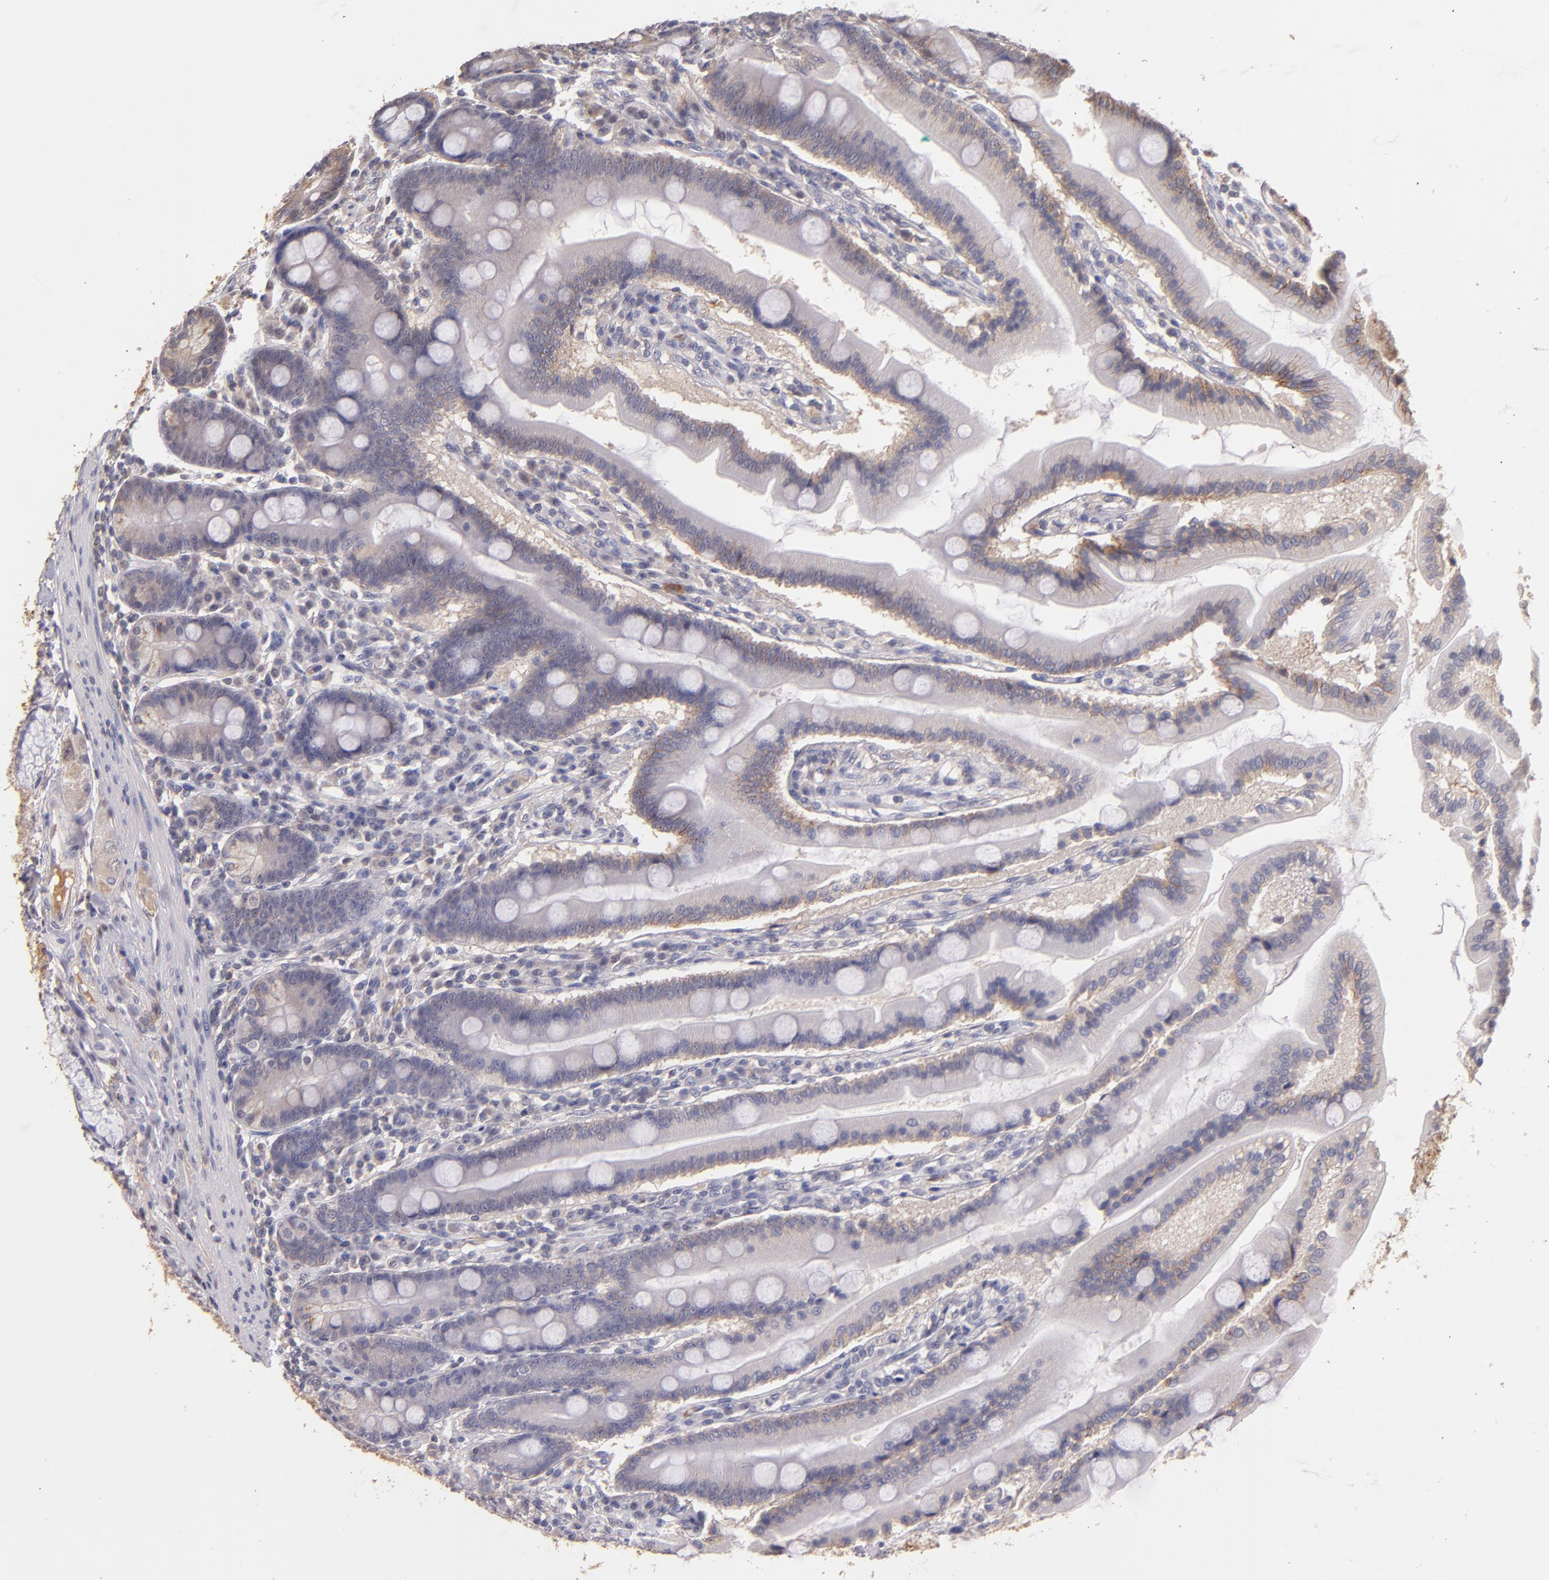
{"staining": {"intensity": "moderate", "quantity": ">75%", "location": "cytoplasmic/membranous"}, "tissue": "duodenum", "cell_type": "Glandular cells", "image_type": "normal", "snomed": [{"axis": "morphology", "description": "Normal tissue, NOS"}, {"axis": "topography", "description": "Duodenum"}], "caption": "Immunohistochemical staining of benign human duodenum reveals >75% levels of moderate cytoplasmic/membranous protein expression in about >75% of glandular cells.", "gene": "SERPINC1", "patient": {"sex": "female", "age": 64}}